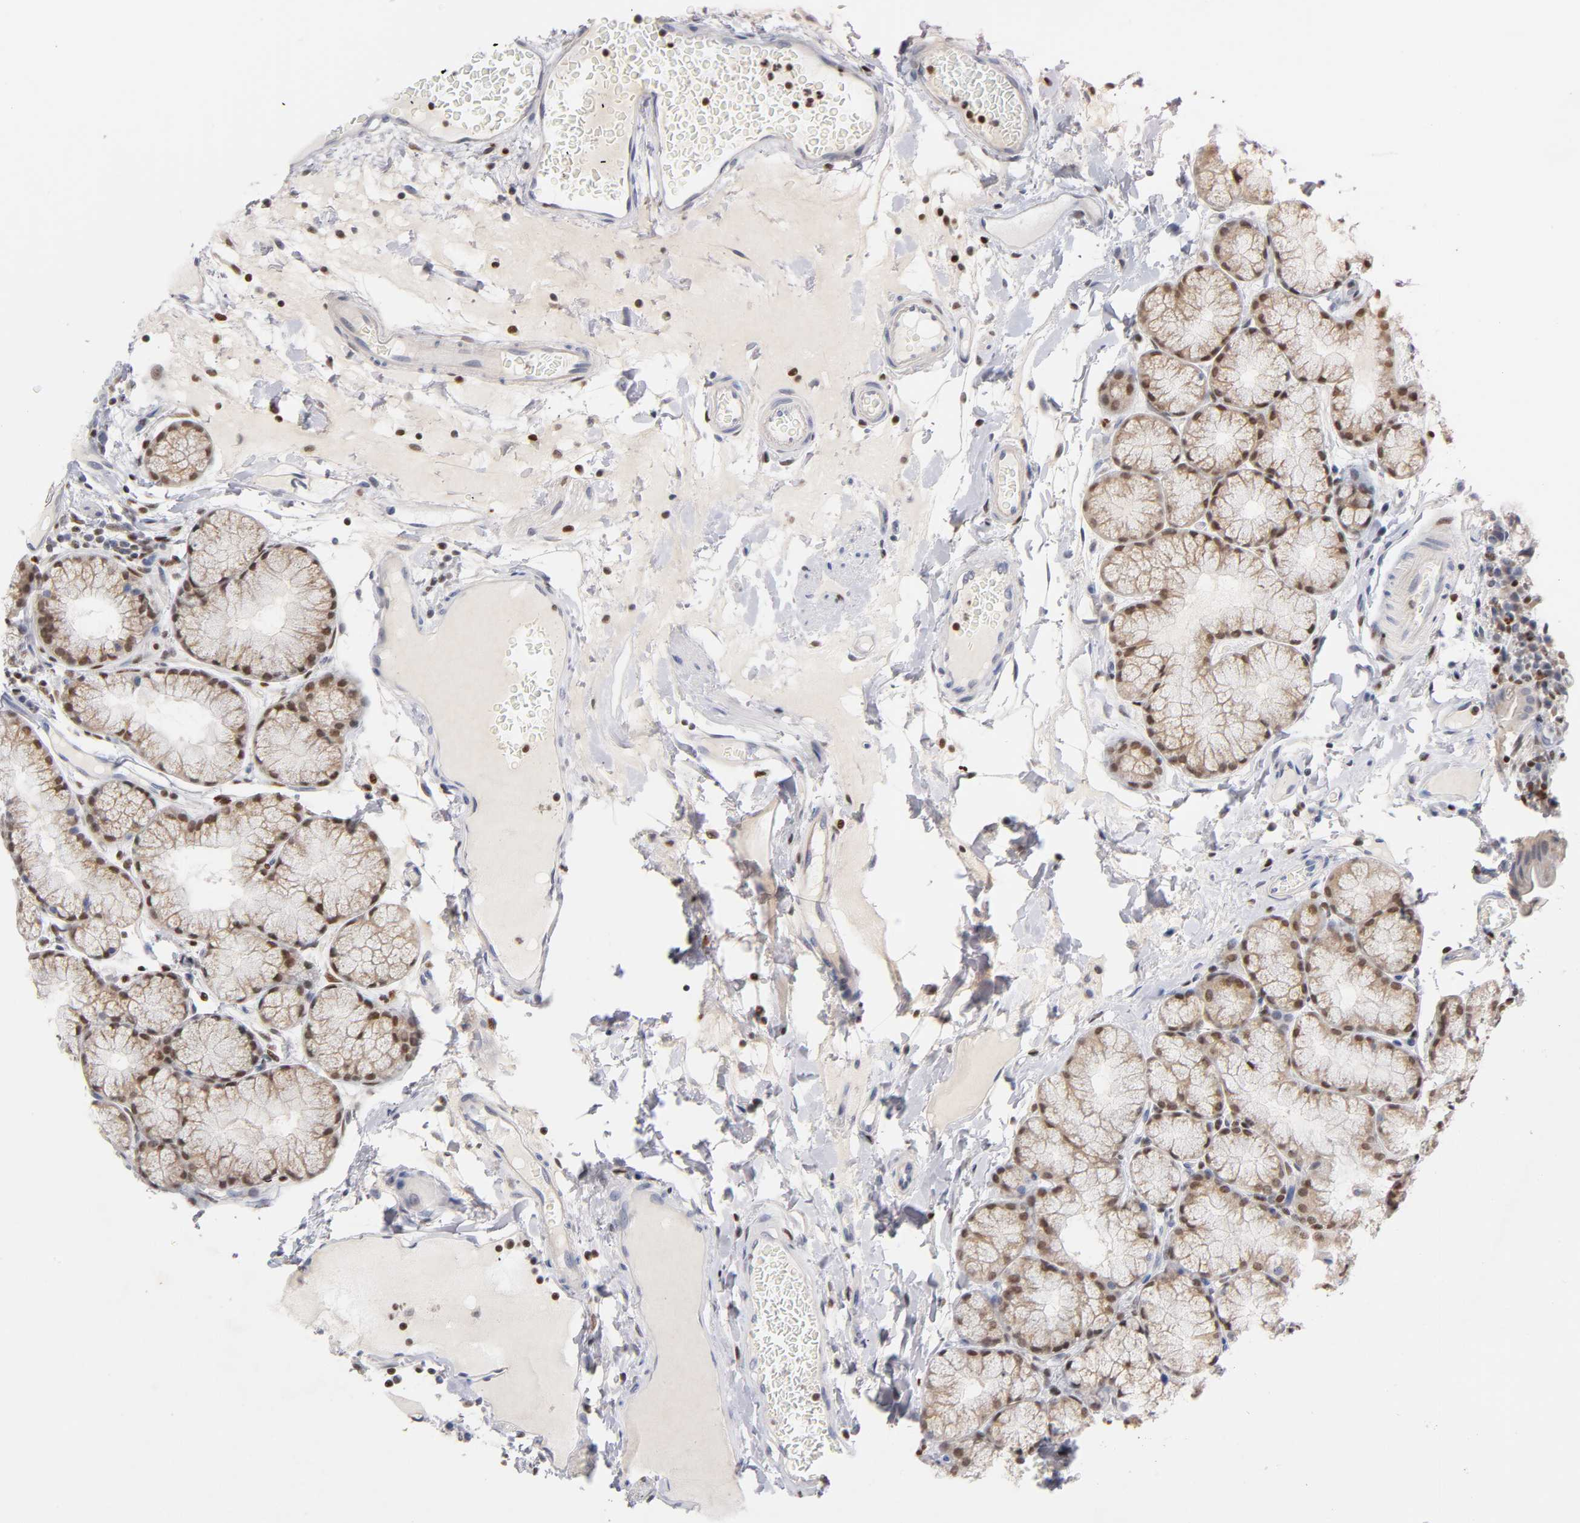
{"staining": {"intensity": "moderate", "quantity": ">75%", "location": "nuclear"}, "tissue": "duodenum", "cell_type": "Glandular cells", "image_type": "normal", "snomed": [{"axis": "morphology", "description": "Normal tissue, NOS"}, {"axis": "topography", "description": "Duodenum"}], "caption": "Immunohistochemical staining of normal duodenum displays >75% levels of moderate nuclear protein expression in approximately >75% of glandular cells. Nuclei are stained in blue.", "gene": "RUNX1", "patient": {"sex": "male", "age": 50}}